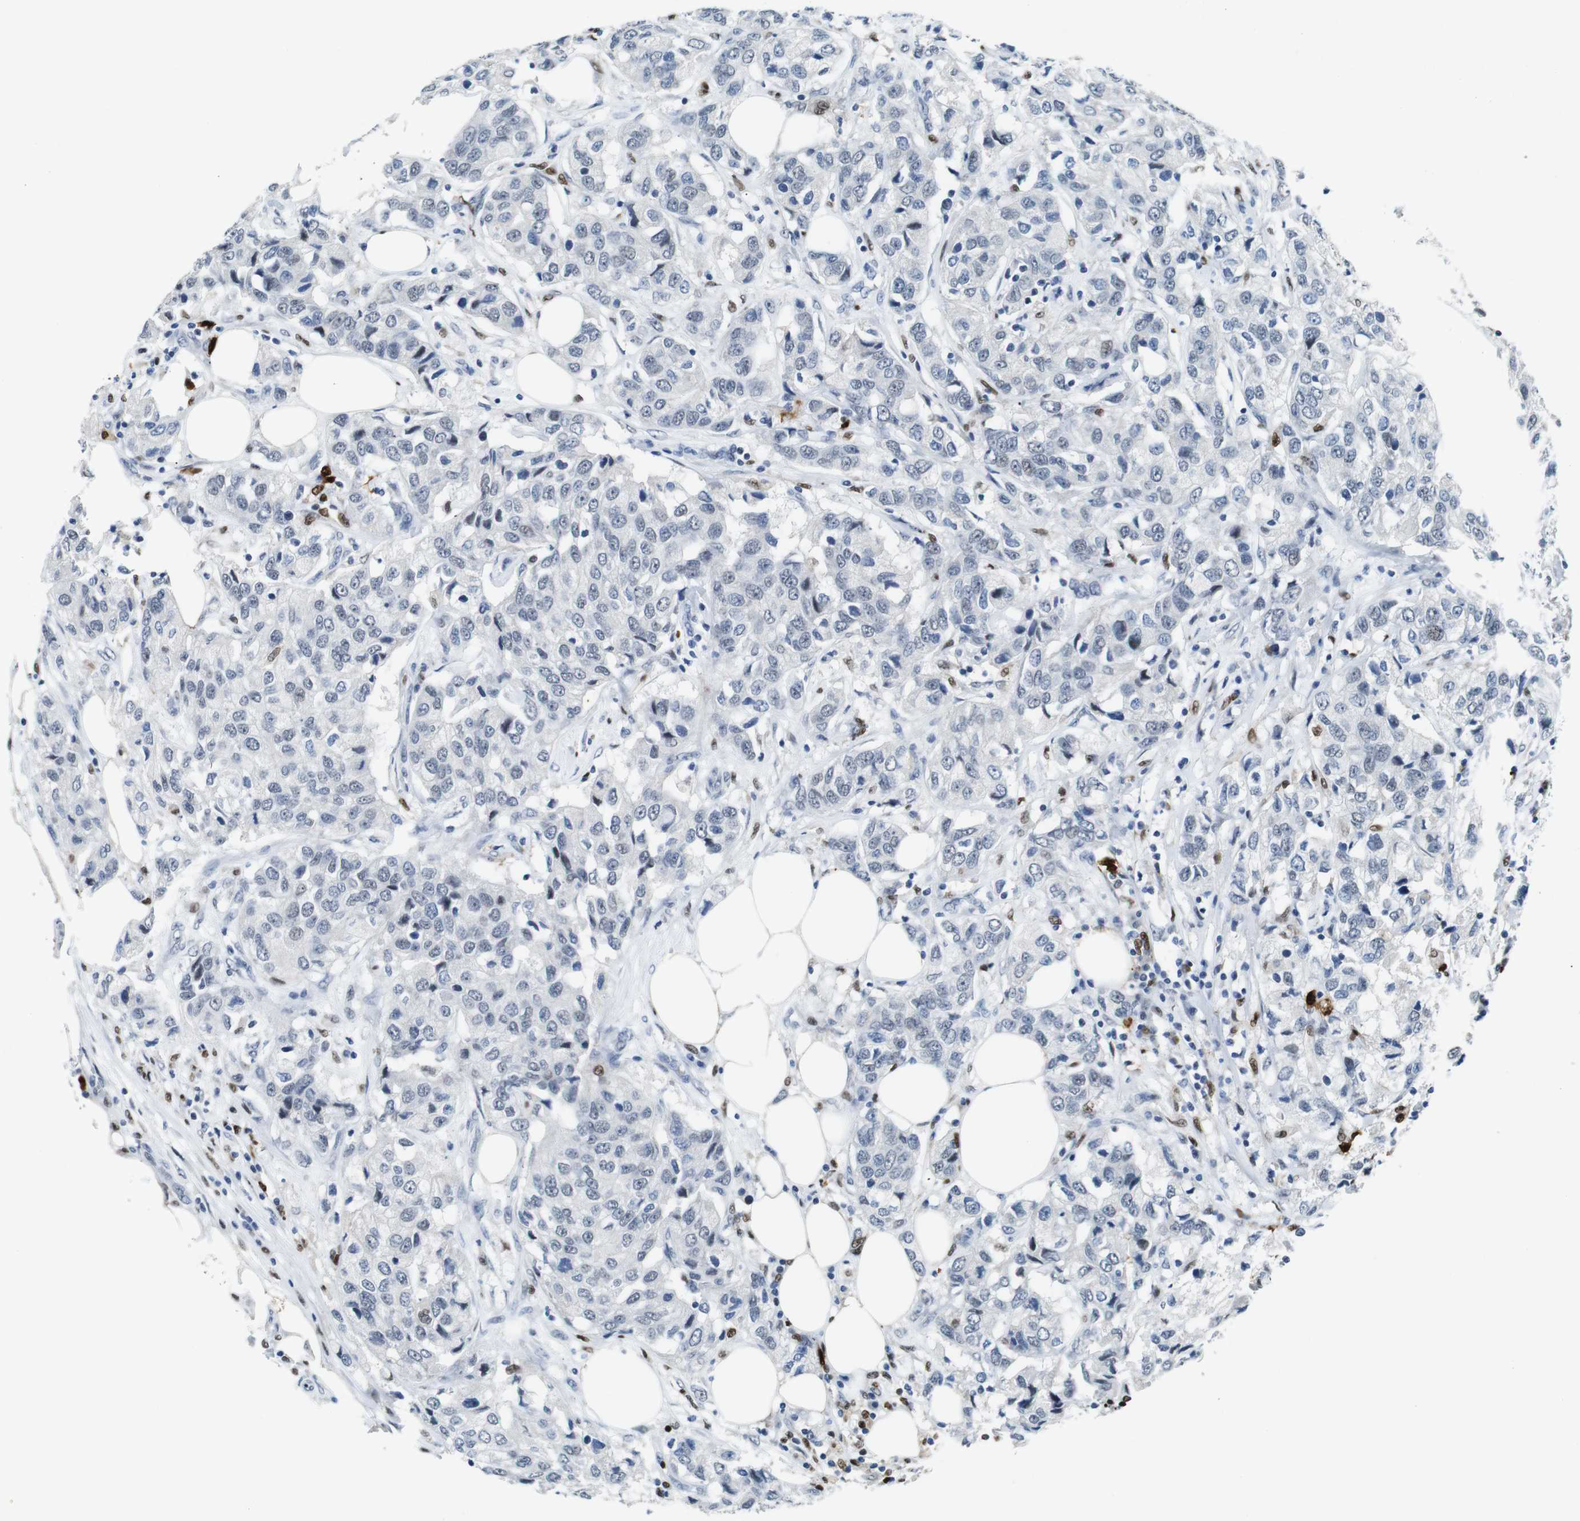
{"staining": {"intensity": "negative", "quantity": "none", "location": "none"}, "tissue": "breast cancer", "cell_type": "Tumor cells", "image_type": "cancer", "snomed": [{"axis": "morphology", "description": "Duct carcinoma"}, {"axis": "topography", "description": "Breast"}], "caption": "Immunohistochemistry histopathology image of human breast cancer stained for a protein (brown), which shows no positivity in tumor cells. The staining is performed using DAB (3,3'-diaminobenzidine) brown chromogen with nuclei counter-stained in using hematoxylin.", "gene": "IRF8", "patient": {"sex": "female", "age": 80}}